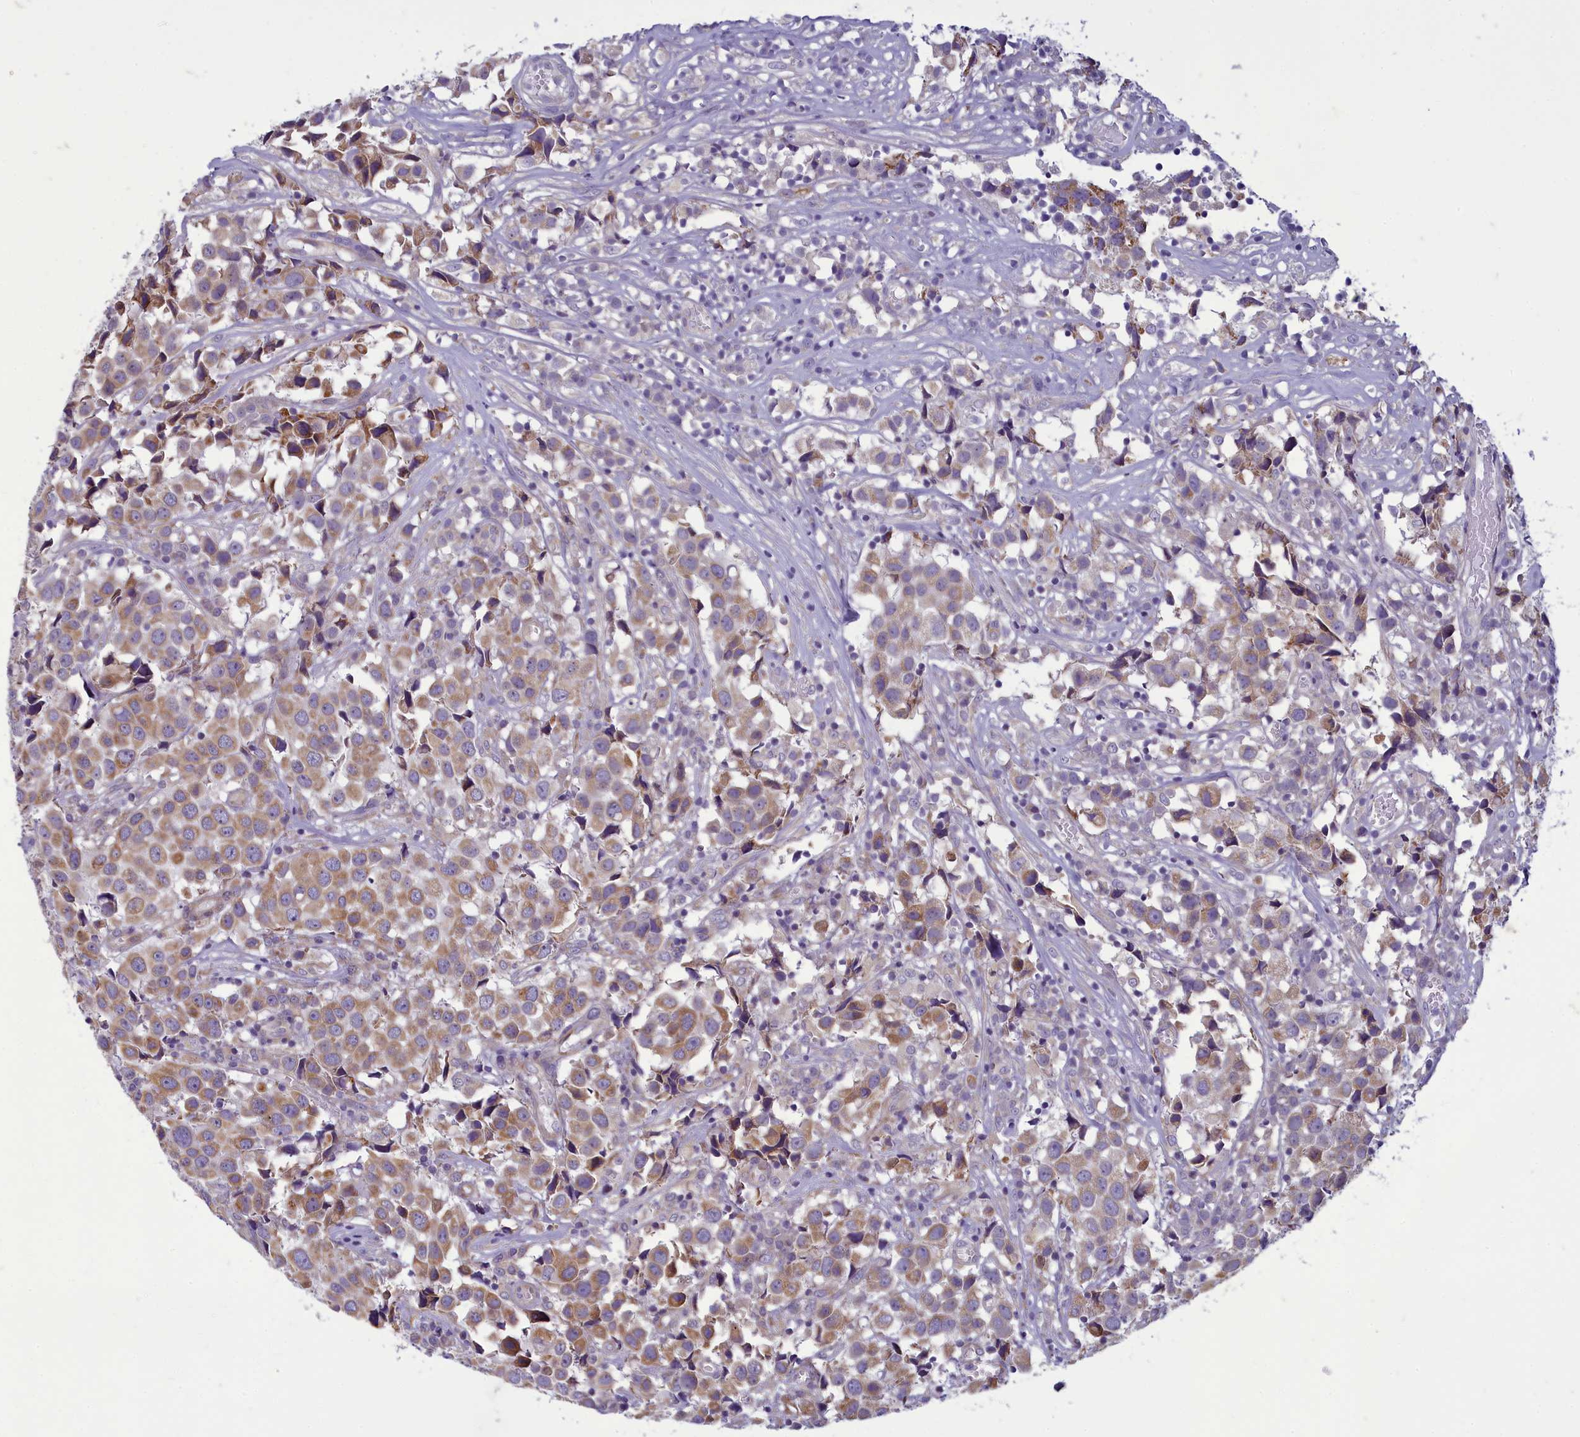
{"staining": {"intensity": "moderate", "quantity": "25%-75%", "location": "cytoplasmic/membranous"}, "tissue": "urothelial cancer", "cell_type": "Tumor cells", "image_type": "cancer", "snomed": [{"axis": "morphology", "description": "Urothelial carcinoma, High grade"}, {"axis": "topography", "description": "Urinary bladder"}], "caption": "This is a histology image of immunohistochemistry (IHC) staining of high-grade urothelial carcinoma, which shows moderate staining in the cytoplasmic/membranous of tumor cells.", "gene": "CENATAC", "patient": {"sex": "female", "age": 75}}